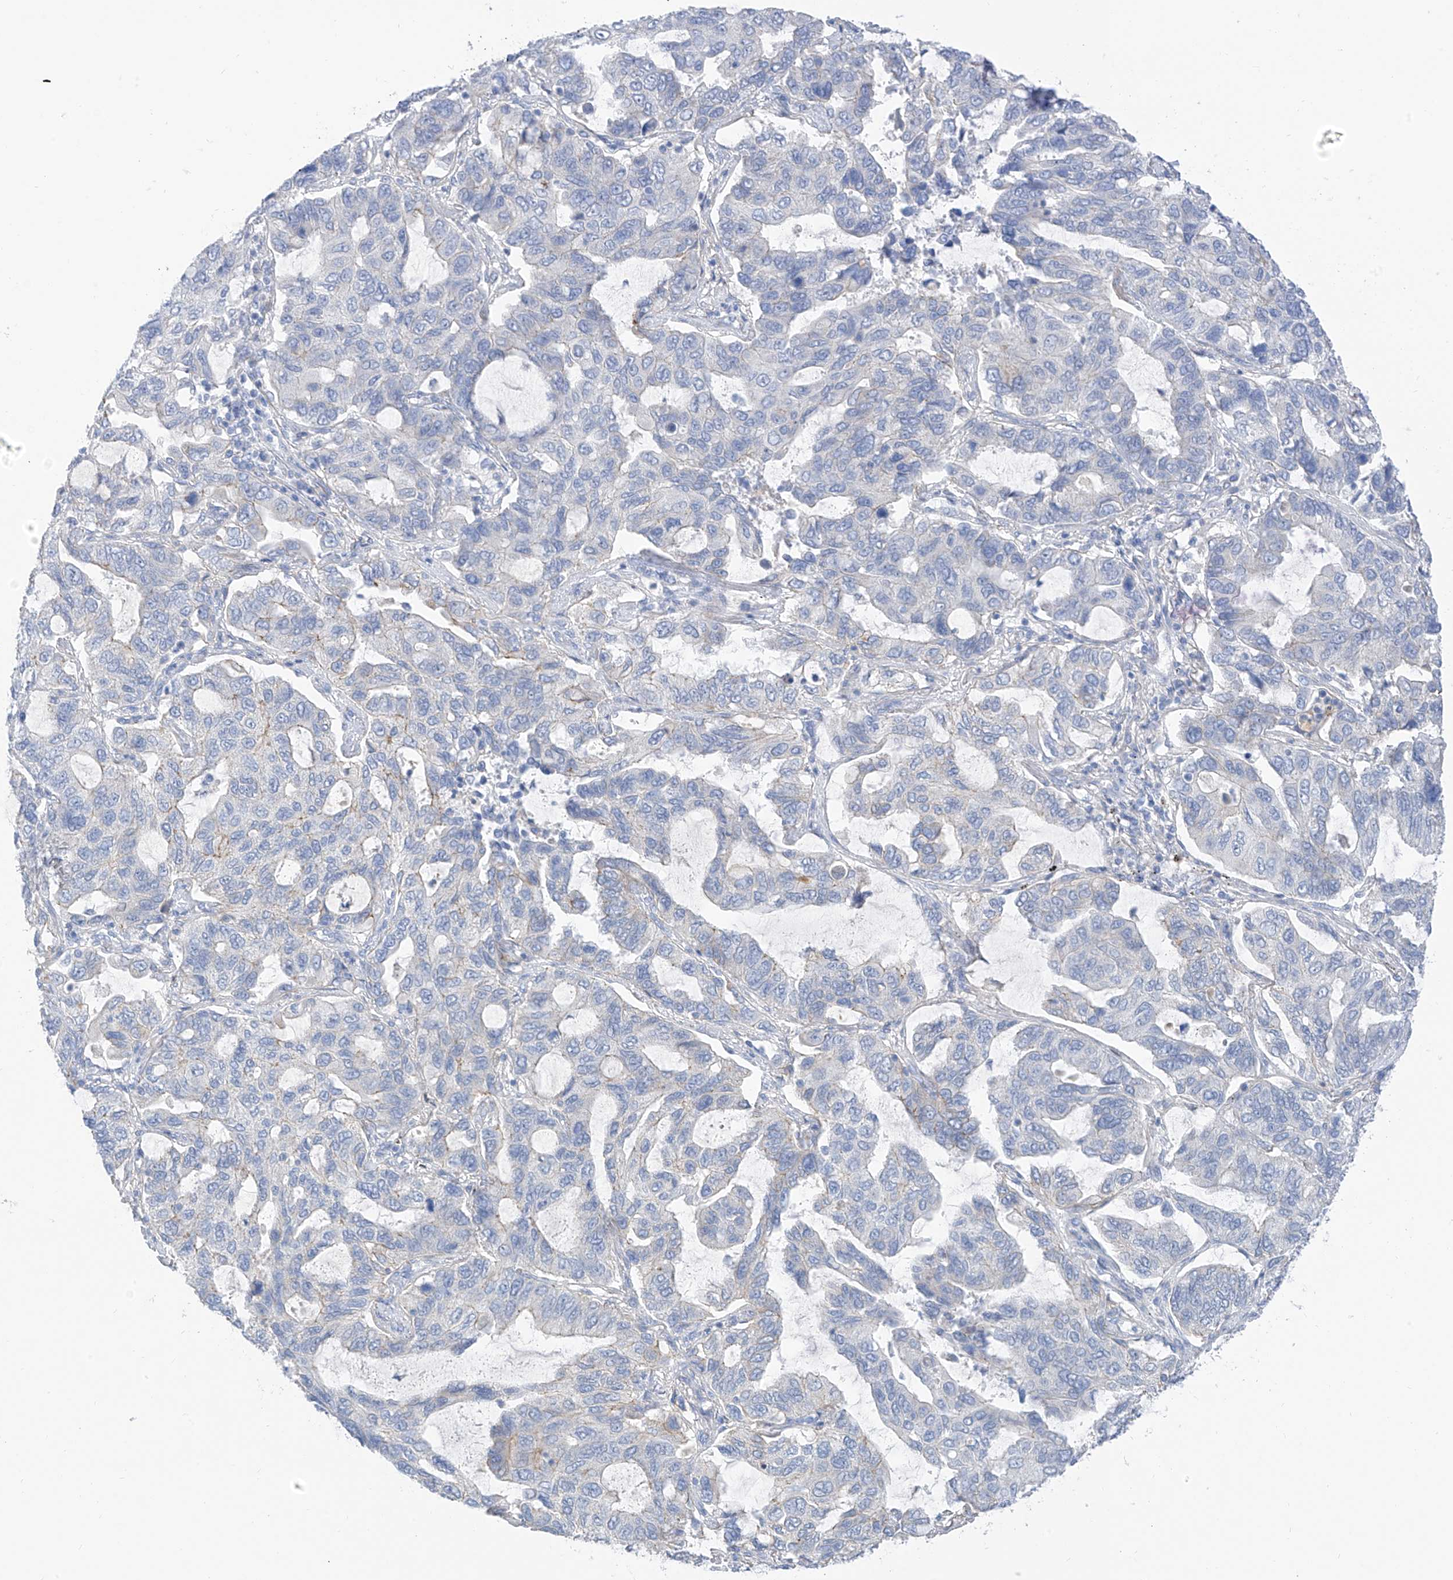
{"staining": {"intensity": "negative", "quantity": "none", "location": "none"}, "tissue": "lung cancer", "cell_type": "Tumor cells", "image_type": "cancer", "snomed": [{"axis": "morphology", "description": "Adenocarcinoma, NOS"}, {"axis": "topography", "description": "Lung"}], "caption": "Photomicrograph shows no significant protein staining in tumor cells of lung cancer (adenocarcinoma).", "gene": "ITGA9", "patient": {"sex": "male", "age": 64}}